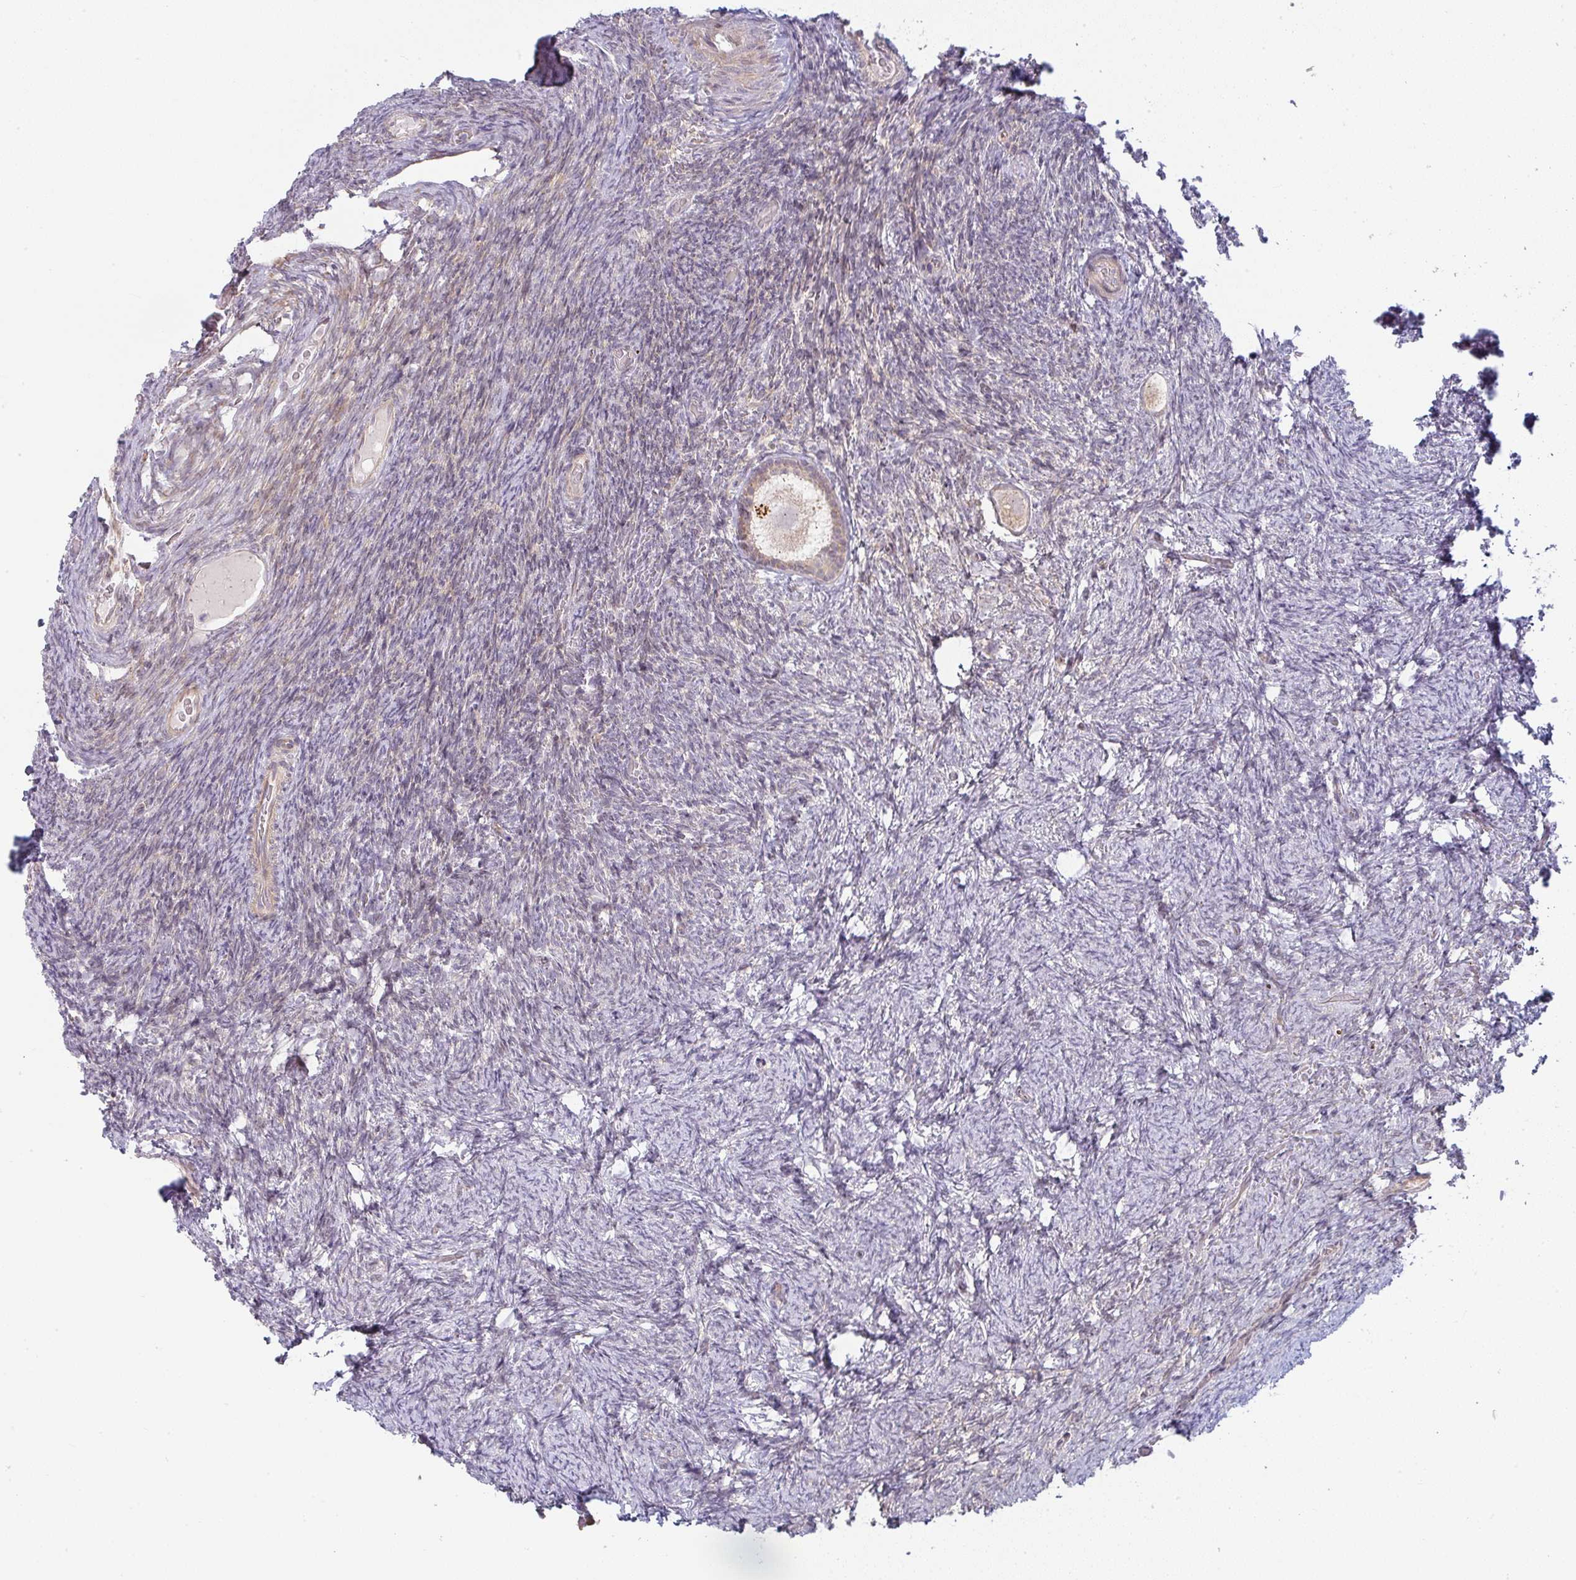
{"staining": {"intensity": "weak", "quantity": ">75%", "location": "cytoplasmic/membranous"}, "tissue": "ovary", "cell_type": "Follicle cells", "image_type": "normal", "snomed": [{"axis": "morphology", "description": "Normal tissue, NOS"}, {"axis": "topography", "description": "Ovary"}], "caption": "Immunohistochemistry (IHC) image of normal human ovary stained for a protein (brown), which reveals low levels of weak cytoplasmic/membranous staining in about >75% of follicle cells.", "gene": "MOB1A", "patient": {"sex": "female", "age": 34}}